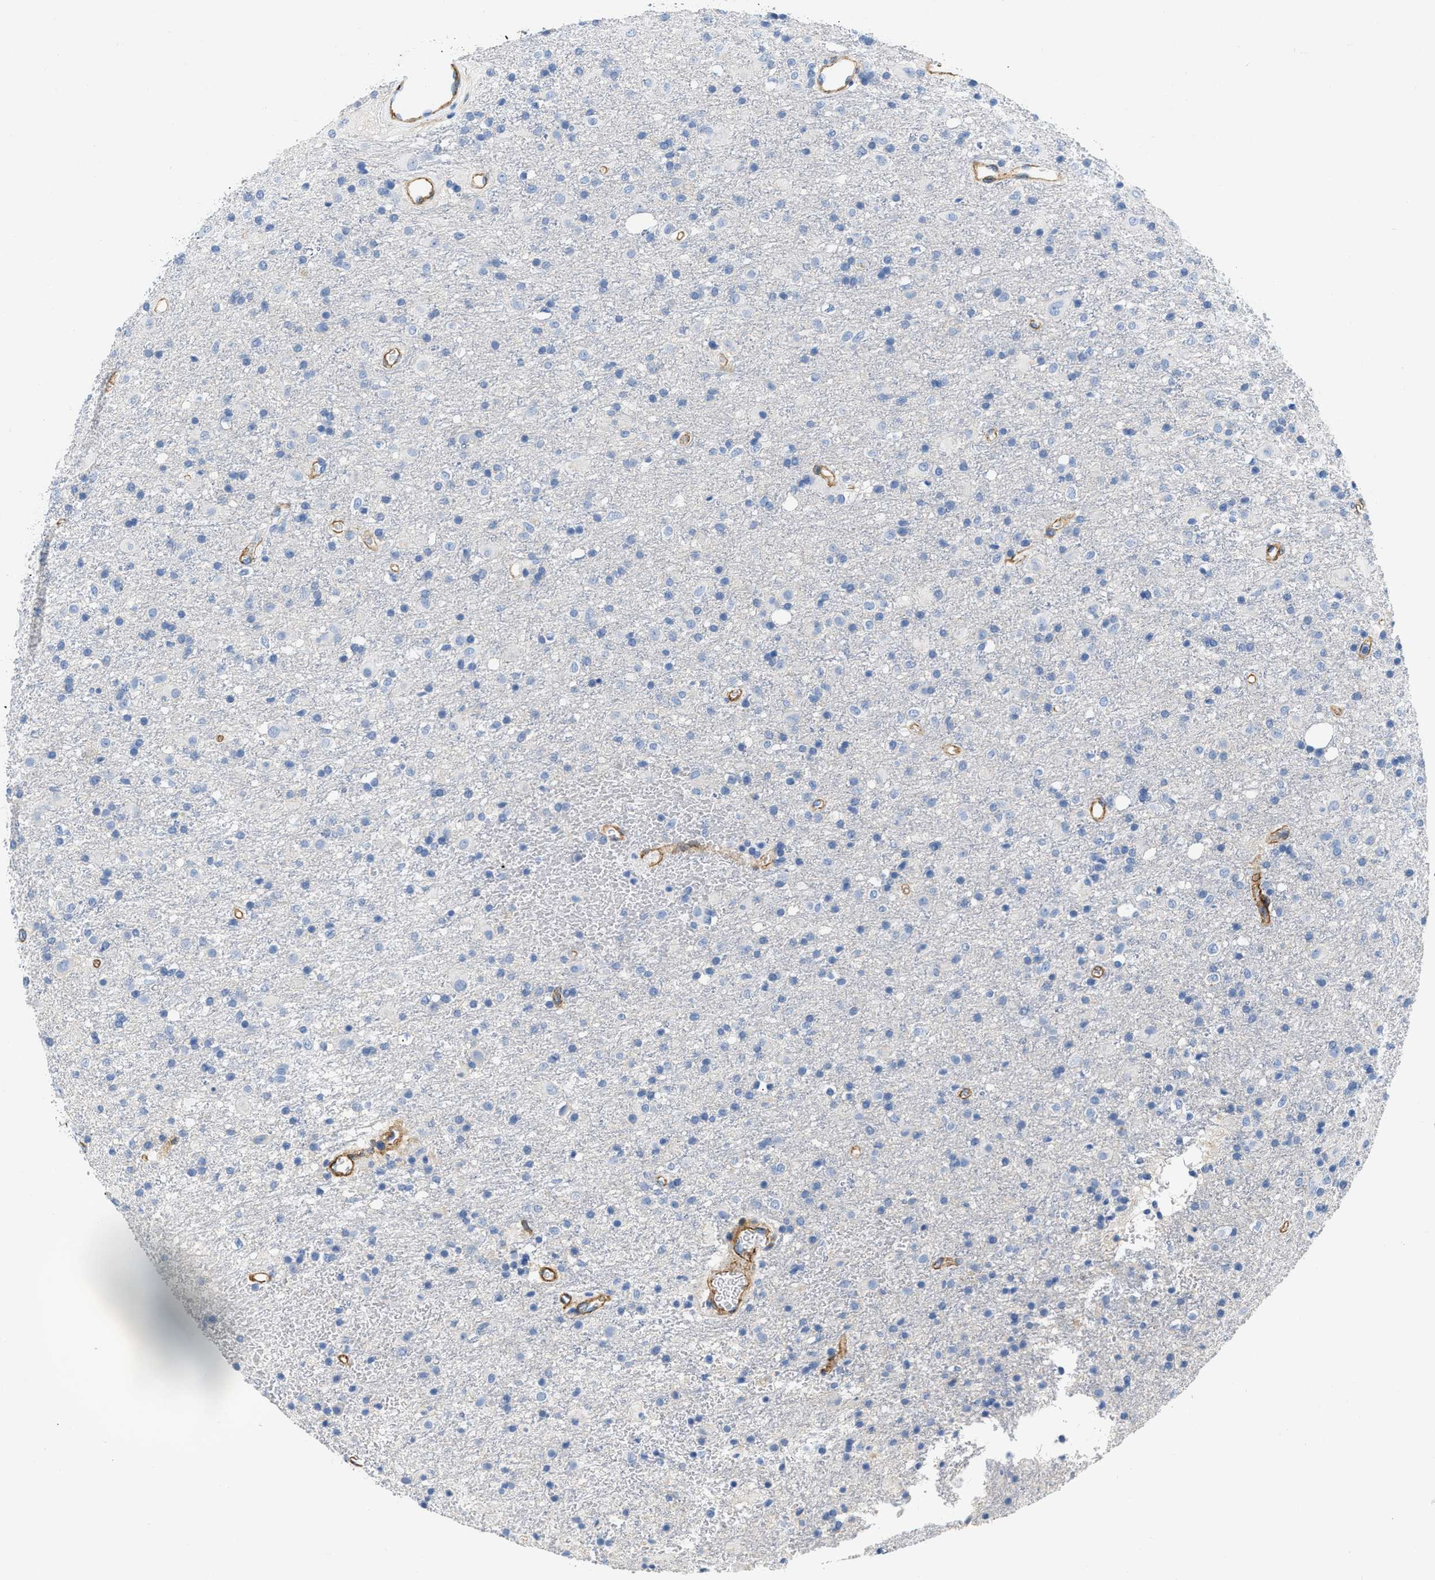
{"staining": {"intensity": "negative", "quantity": "none", "location": "none"}, "tissue": "glioma", "cell_type": "Tumor cells", "image_type": "cancer", "snomed": [{"axis": "morphology", "description": "Glioma, malignant, Low grade"}, {"axis": "topography", "description": "Brain"}], "caption": "Tumor cells show no significant protein staining in glioma.", "gene": "PDGFRB", "patient": {"sex": "male", "age": 65}}